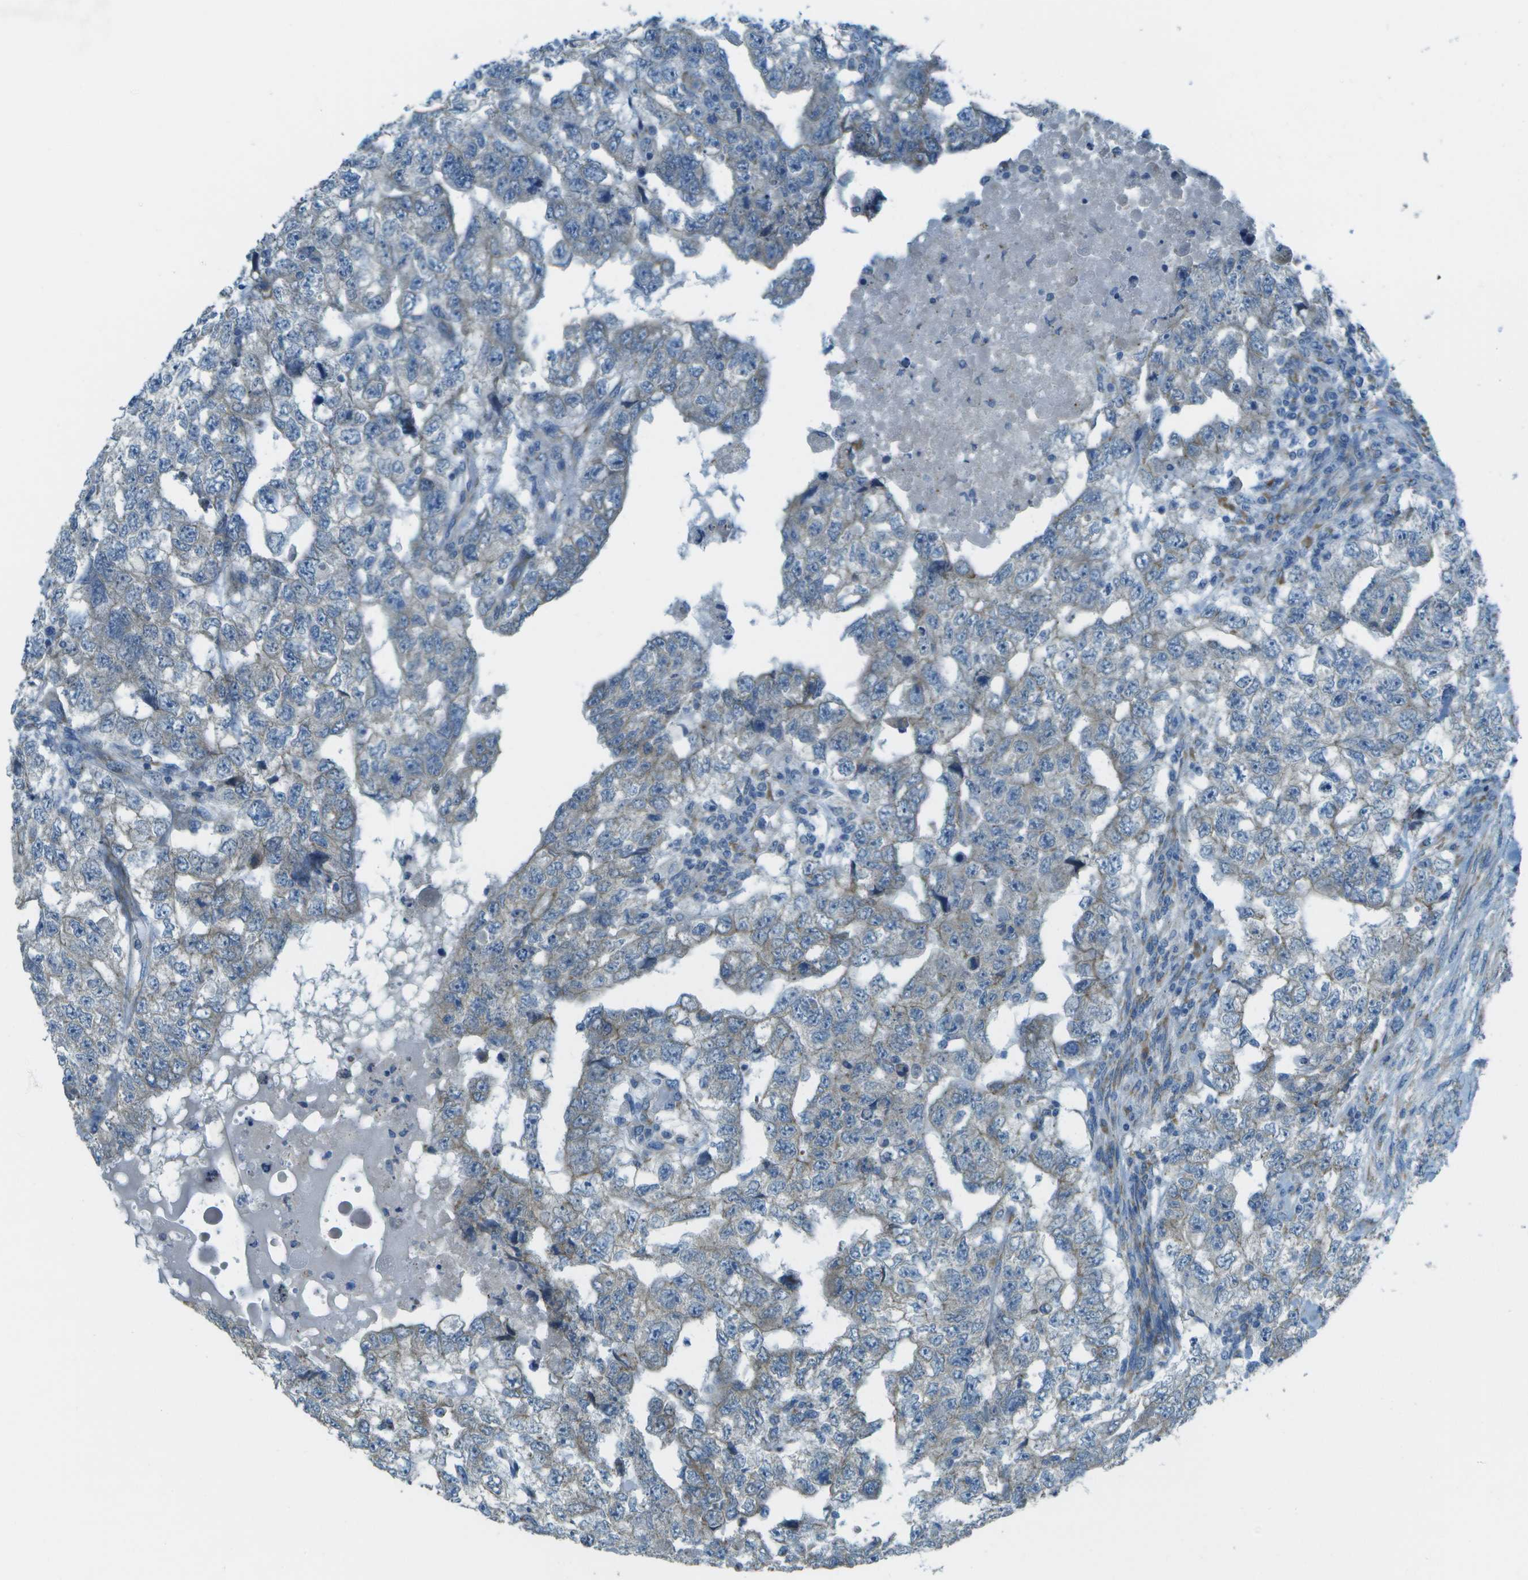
{"staining": {"intensity": "negative", "quantity": "none", "location": "none"}, "tissue": "testis cancer", "cell_type": "Tumor cells", "image_type": "cancer", "snomed": [{"axis": "morphology", "description": "Carcinoma, Embryonal, NOS"}, {"axis": "topography", "description": "Testis"}], "caption": "IHC photomicrograph of human testis cancer stained for a protein (brown), which shows no expression in tumor cells.", "gene": "KCTD3", "patient": {"sex": "male", "age": 36}}